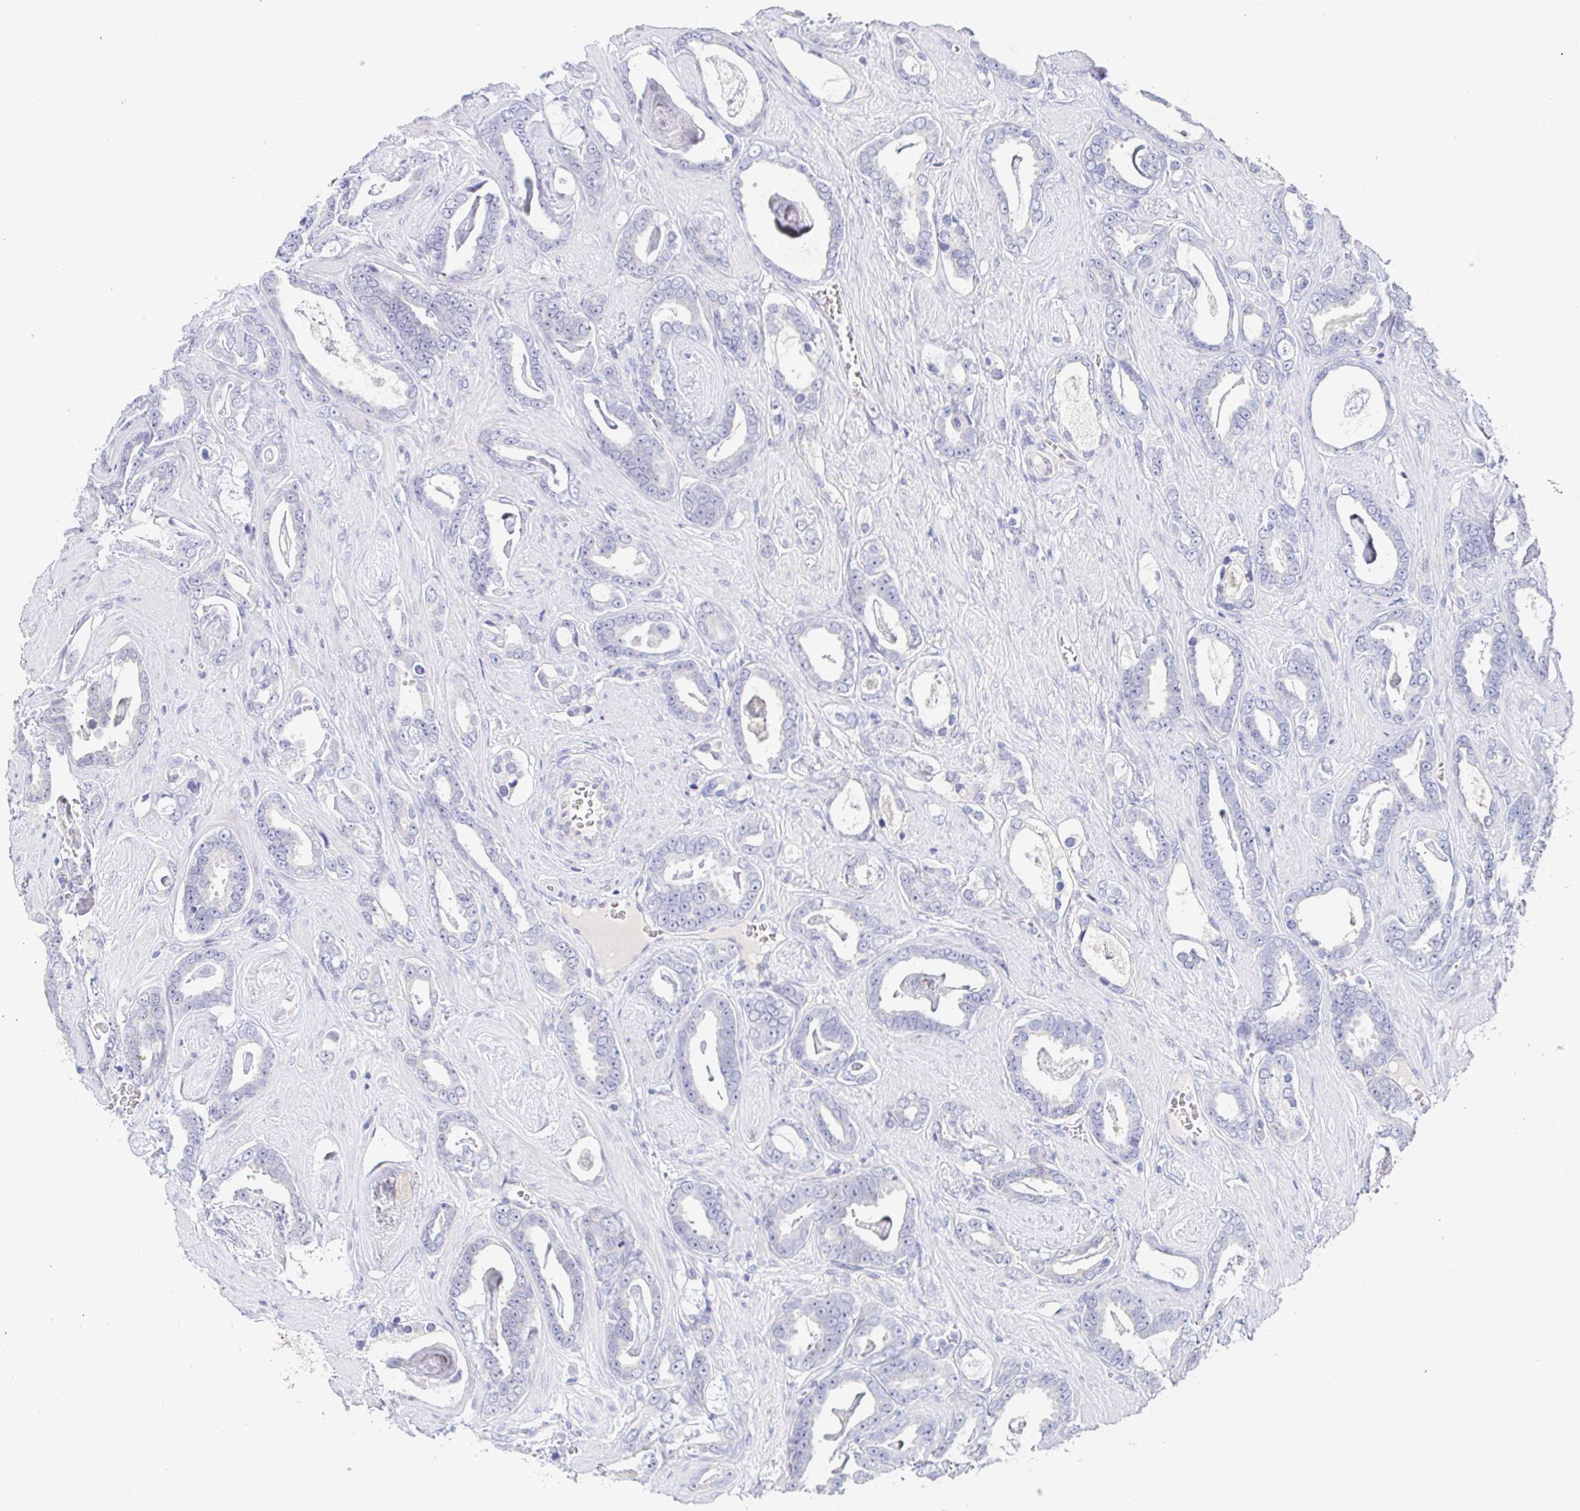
{"staining": {"intensity": "negative", "quantity": "none", "location": "none"}, "tissue": "prostate cancer", "cell_type": "Tumor cells", "image_type": "cancer", "snomed": [{"axis": "morphology", "description": "Adenocarcinoma, High grade"}, {"axis": "topography", "description": "Prostate"}], "caption": "This is an immunohistochemistry micrograph of human prostate cancer (adenocarcinoma (high-grade)). There is no expression in tumor cells.", "gene": "PDE6B", "patient": {"sex": "male", "age": 63}}